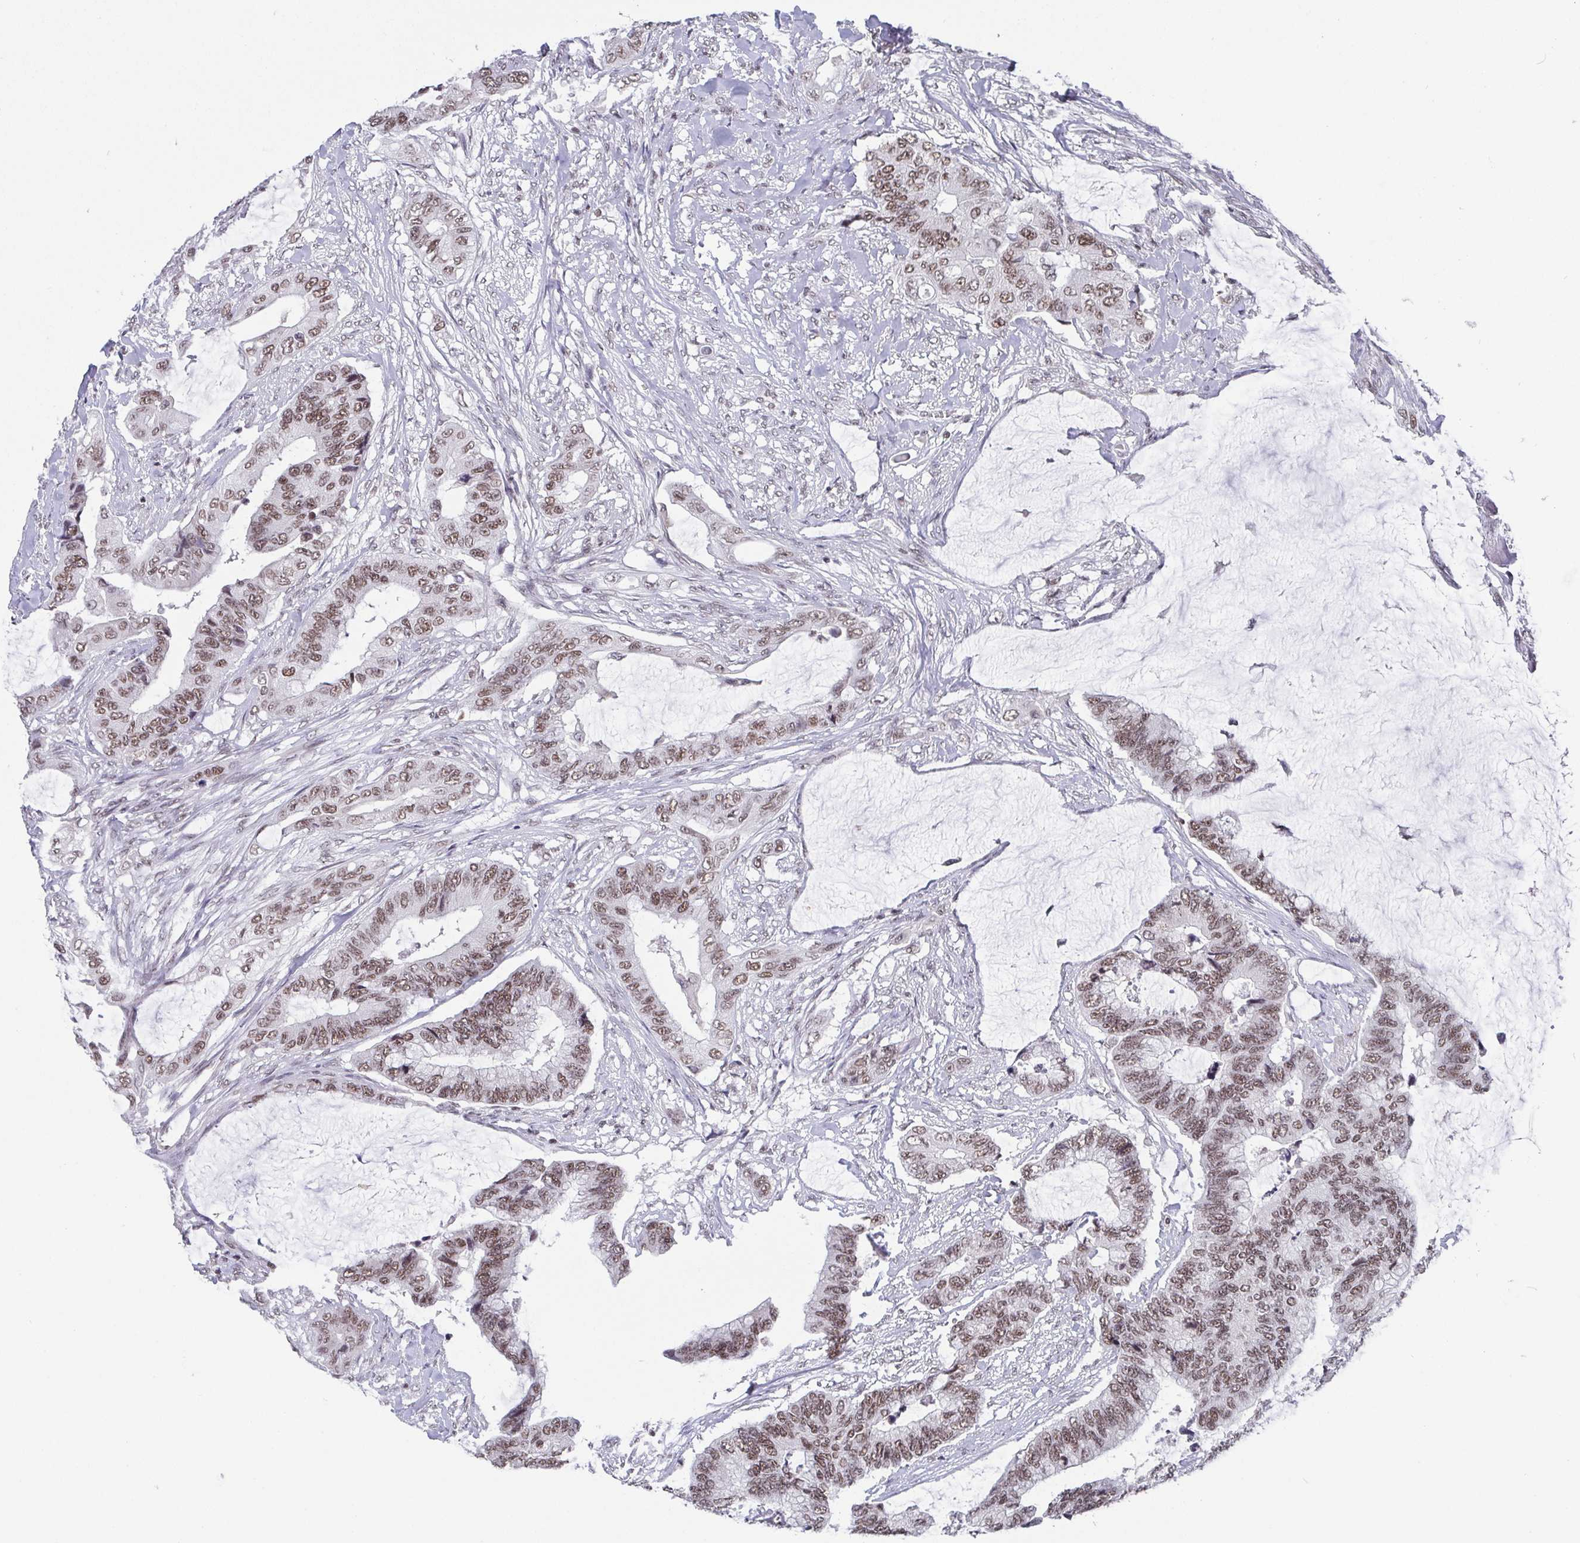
{"staining": {"intensity": "moderate", "quantity": ">75%", "location": "nuclear"}, "tissue": "colorectal cancer", "cell_type": "Tumor cells", "image_type": "cancer", "snomed": [{"axis": "morphology", "description": "Adenocarcinoma, NOS"}, {"axis": "topography", "description": "Rectum"}], "caption": "A high-resolution histopathology image shows IHC staining of colorectal cancer (adenocarcinoma), which displays moderate nuclear expression in about >75% of tumor cells.", "gene": "CTCF", "patient": {"sex": "female", "age": 59}}